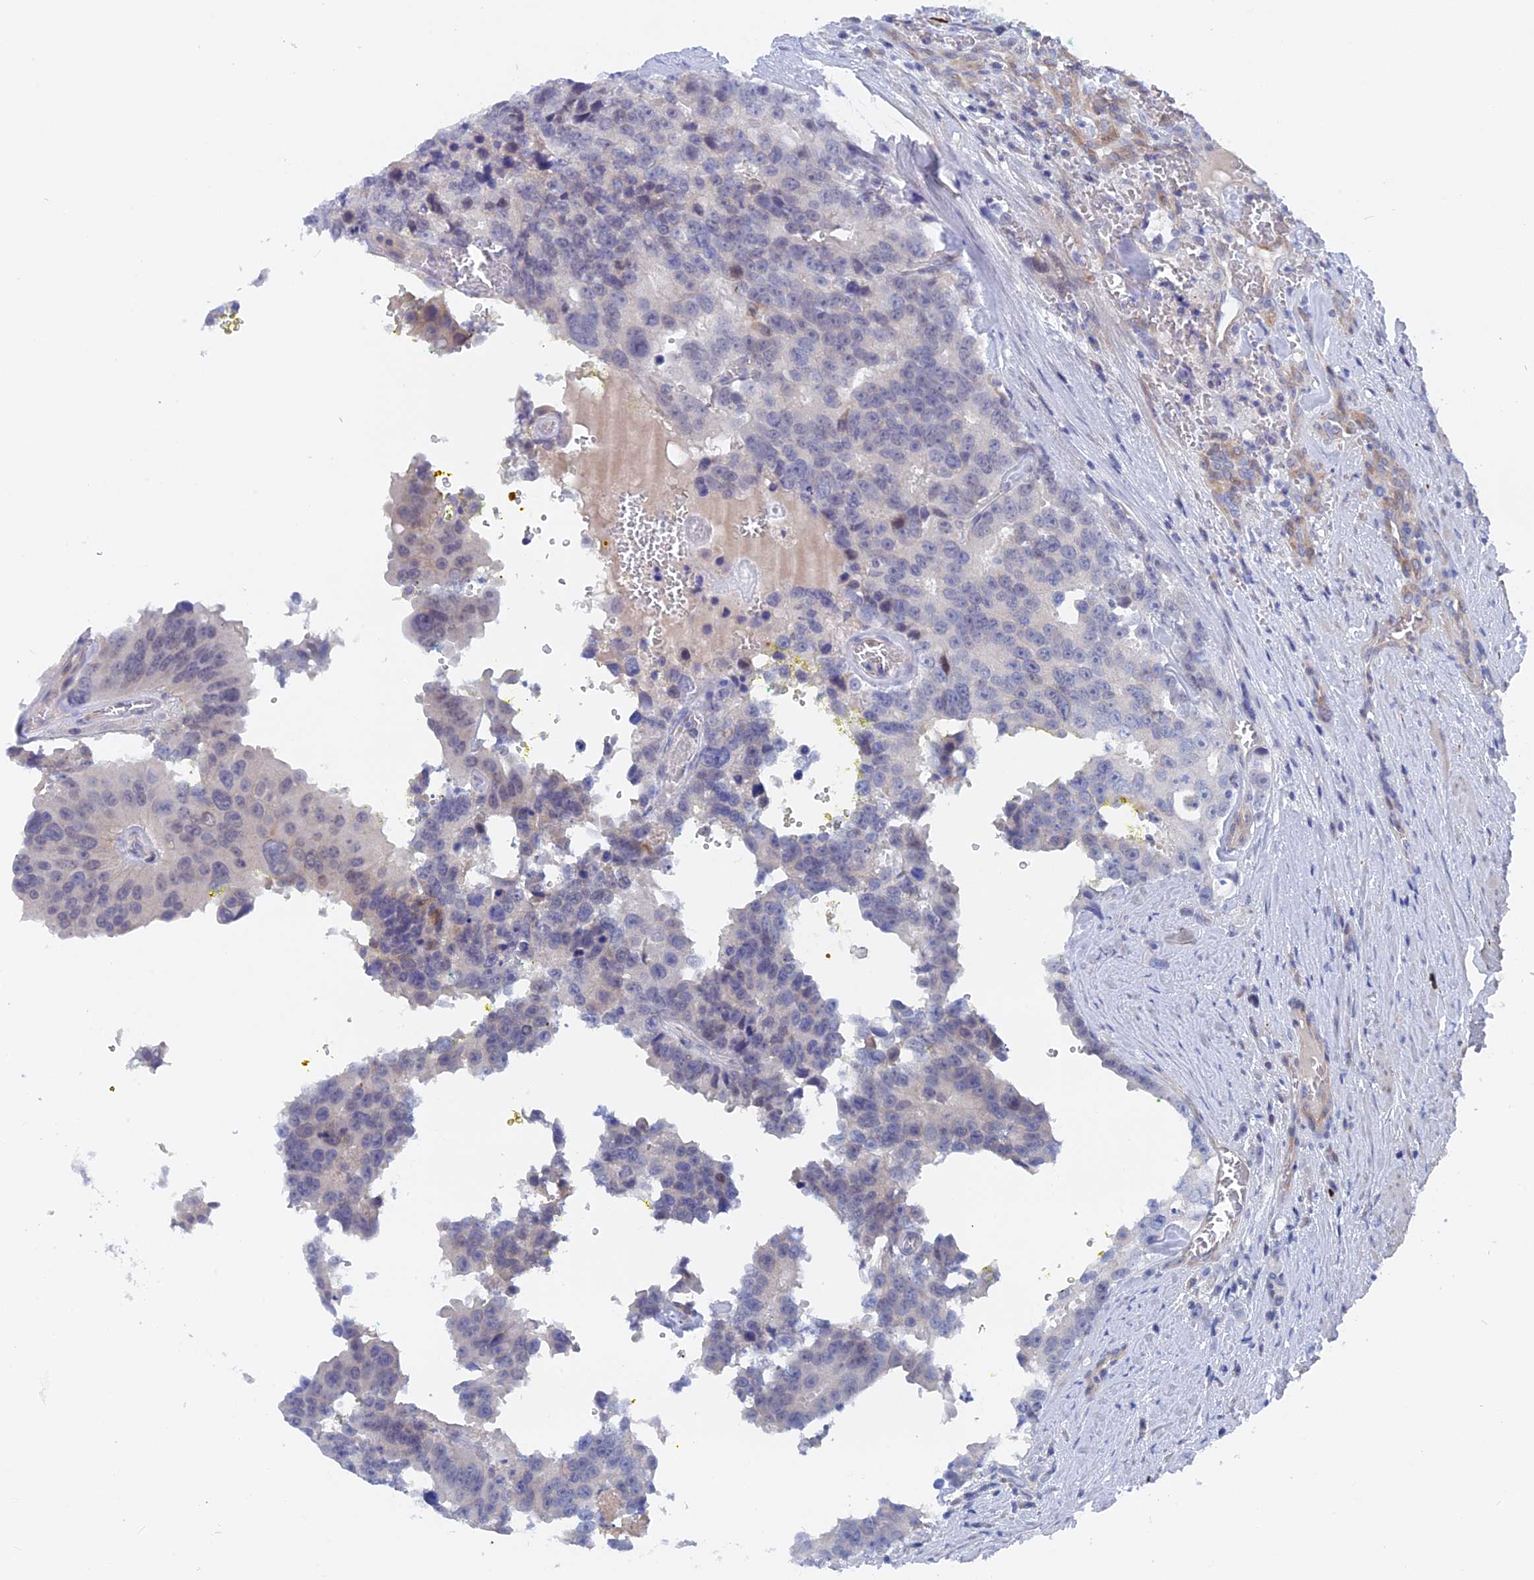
{"staining": {"intensity": "negative", "quantity": "none", "location": "none"}, "tissue": "prostate cancer", "cell_type": "Tumor cells", "image_type": "cancer", "snomed": [{"axis": "morphology", "description": "Adenocarcinoma, High grade"}, {"axis": "topography", "description": "Prostate"}], "caption": "This is an immunohistochemistry histopathology image of adenocarcinoma (high-grade) (prostate). There is no expression in tumor cells.", "gene": "DACT3", "patient": {"sex": "male", "age": 71}}